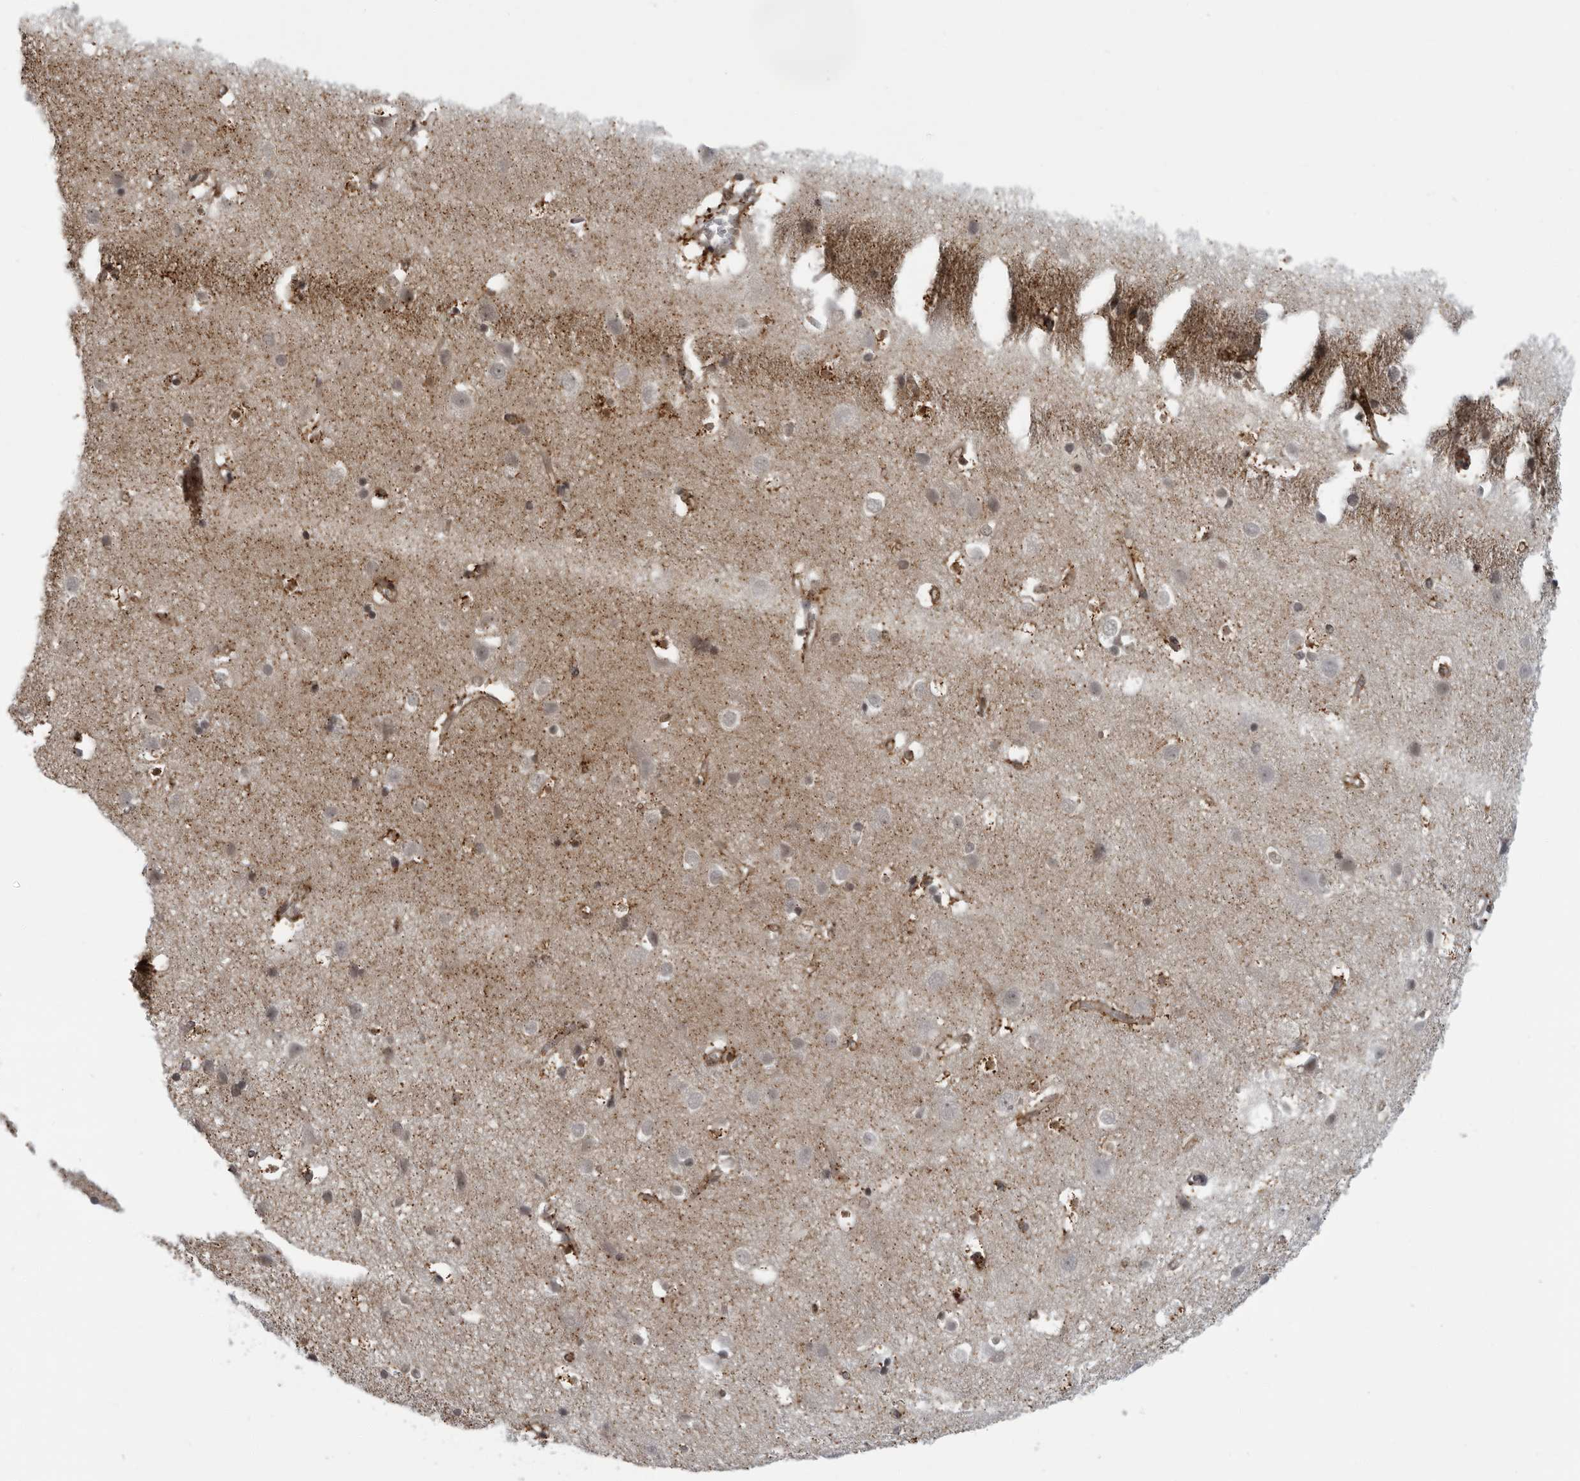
{"staining": {"intensity": "moderate", "quantity": "25%-75%", "location": "cytoplasmic/membranous"}, "tissue": "cerebral cortex", "cell_type": "Endothelial cells", "image_type": "normal", "snomed": [{"axis": "morphology", "description": "Normal tissue, NOS"}, {"axis": "topography", "description": "Cerebral cortex"}], "caption": "A micrograph showing moderate cytoplasmic/membranous positivity in approximately 25%-75% of endothelial cells in benign cerebral cortex, as visualized by brown immunohistochemical staining.", "gene": "MAPK12", "patient": {"sex": "male", "age": 54}}